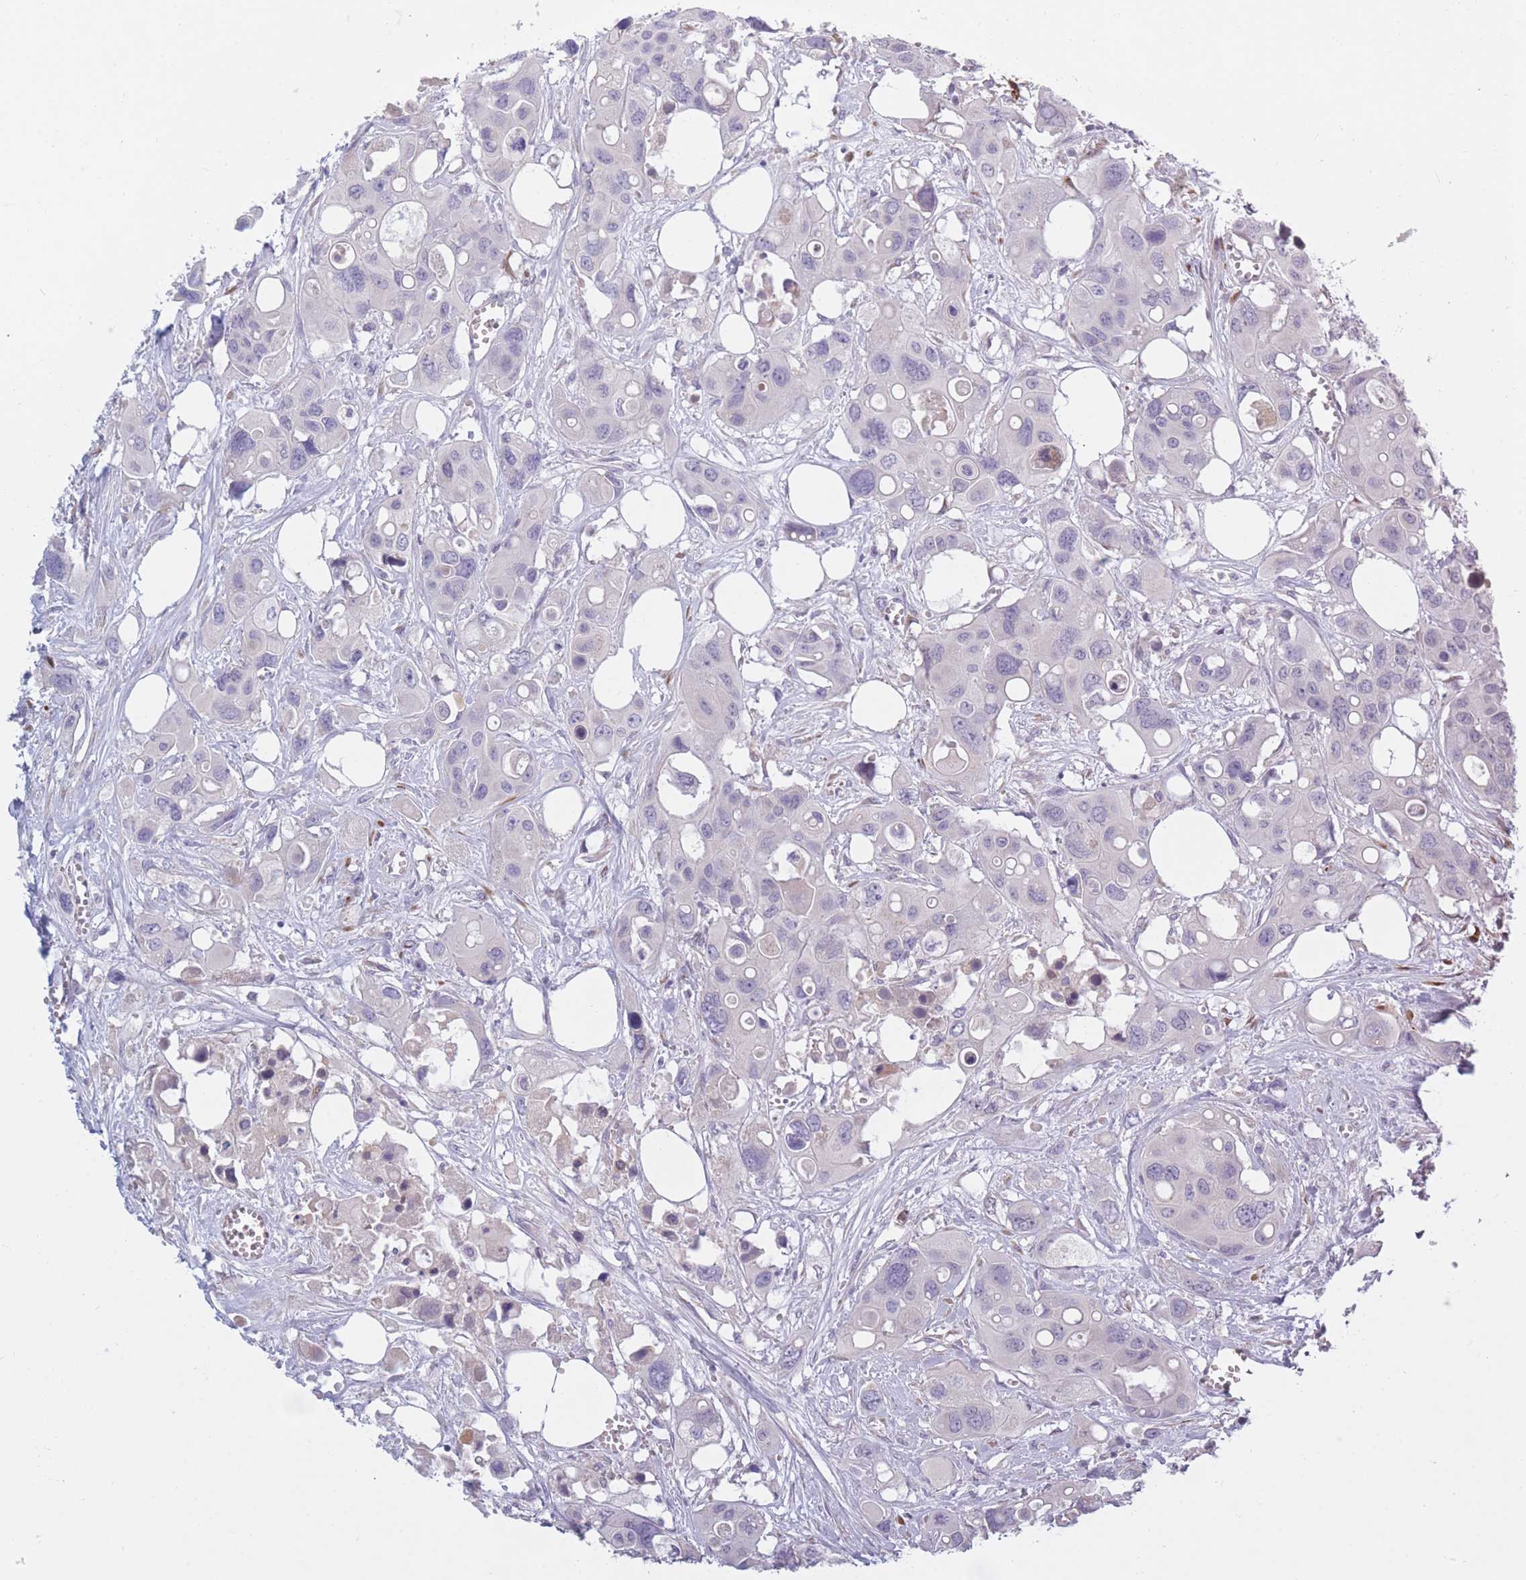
{"staining": {"intensity": "negative", "quantity": "none", "location": "none"}, "tissue": "colorectal cancer", "cell_type": "Tumor cells", "image_type": "cancer", "snomed": [{"axis": "morphology", "description": "Adenocarcinoma, NOS"}, {"axis": "topography", "description": "Colon"}], "caption": "This is a histopathology image of immunohistochemistry staining of colorectal cancer, which shows no positivity in tumor cells.", "gene": "CCNQ", "patient": {"sex": "male", "age": 77}}